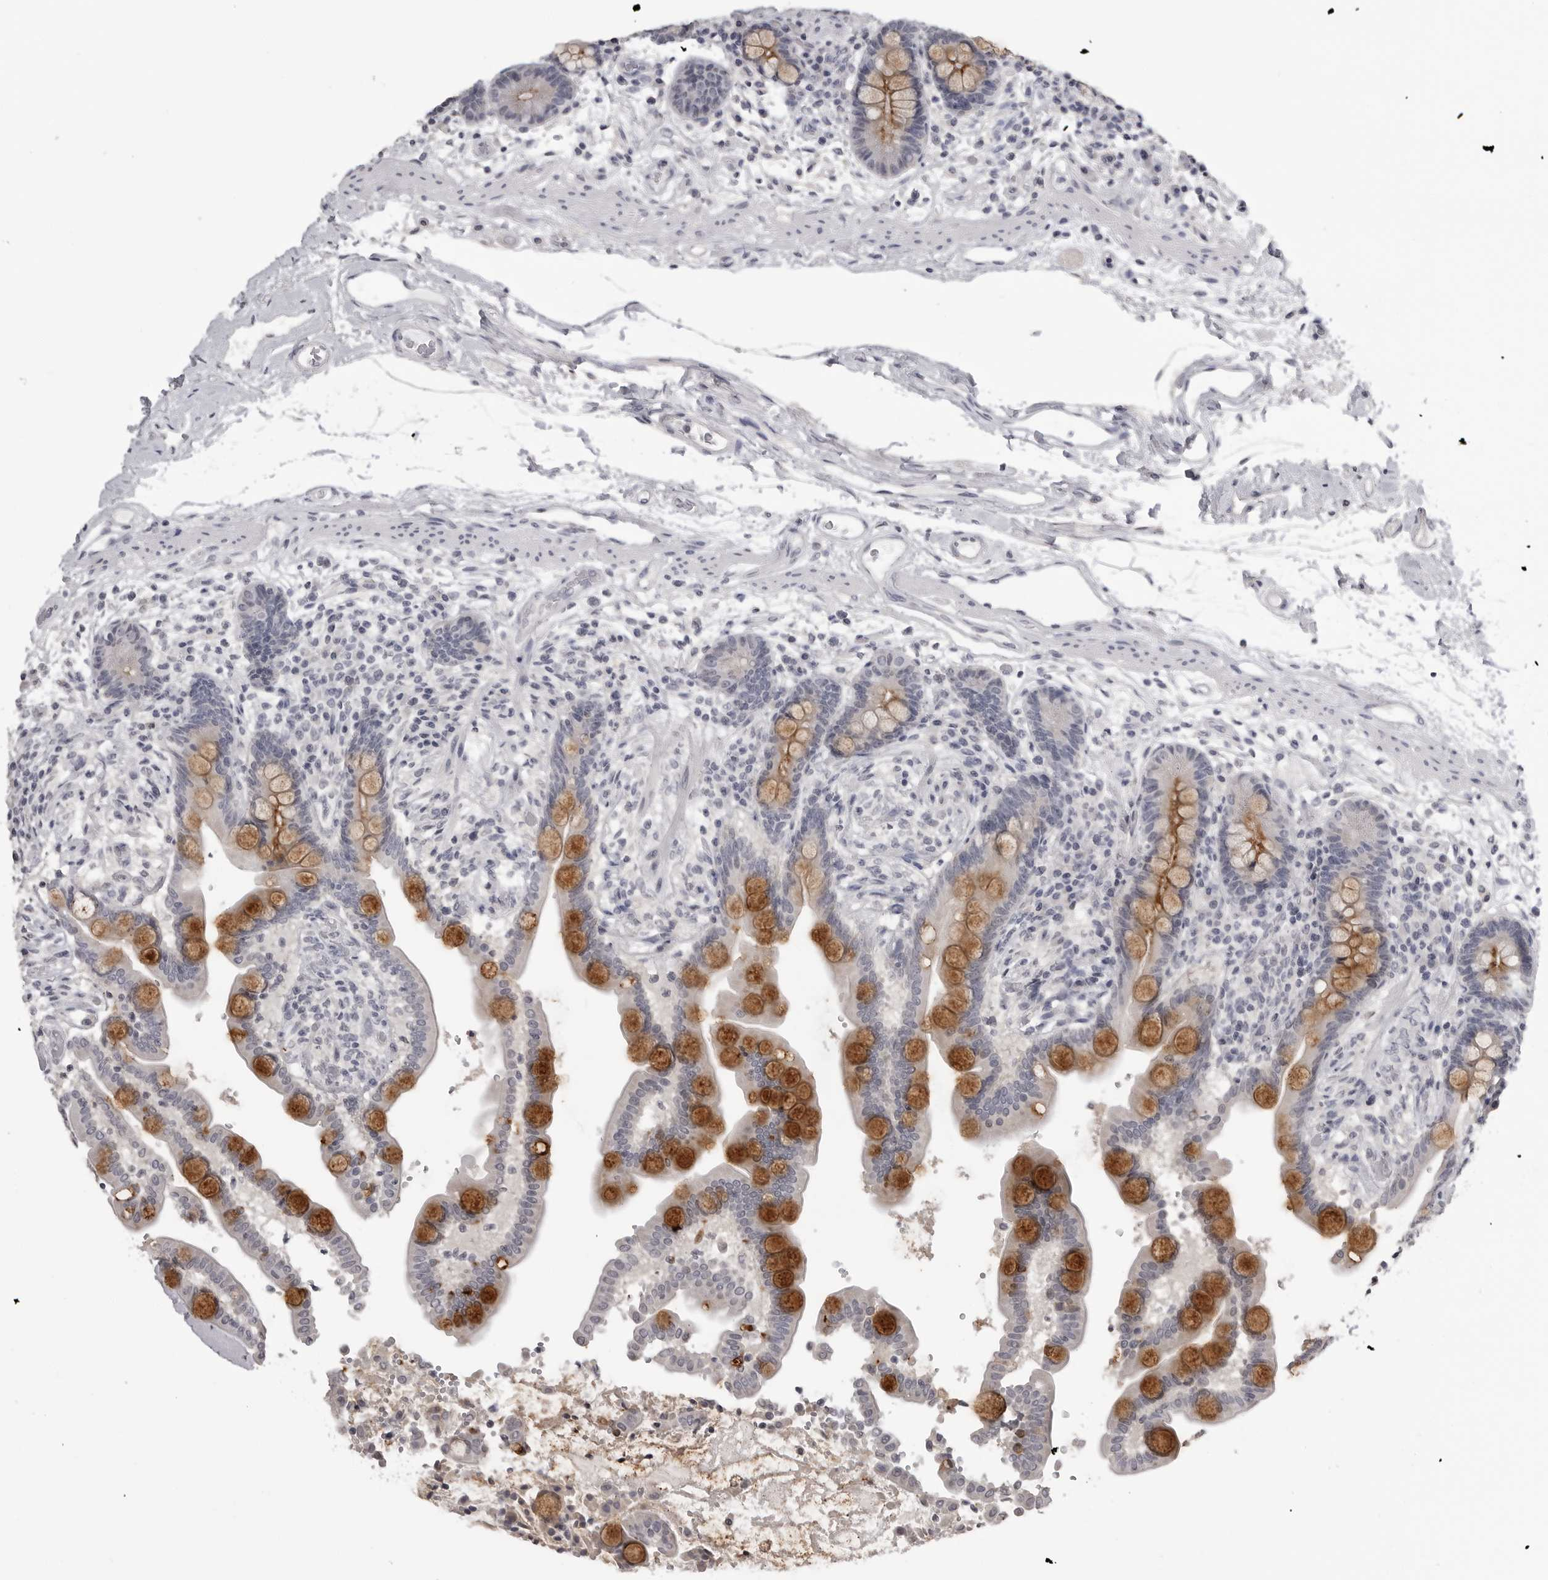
{"staining": {"intensity": "negative", "quantity": "none", "location": "none"}, "tissue": "colon", "cell_type": "Endothelial cells", "image_type": "normal", "snomed": [{"axis": "morphology", "description": "Normal tissue, NOS"}, {"axis": "topography", "description": "Colon"}], "caption": "A histopathology image of colon stained for a protein exhibits no brown staining in endothelial cells. Brightfield microscopy of immunohistochemistry (IHC) stained with DAB (brown) and hematoxylin (blue), captured at high magnification.", "gene": "GPN2", "patient": {"sex": "male", "age": 73}}